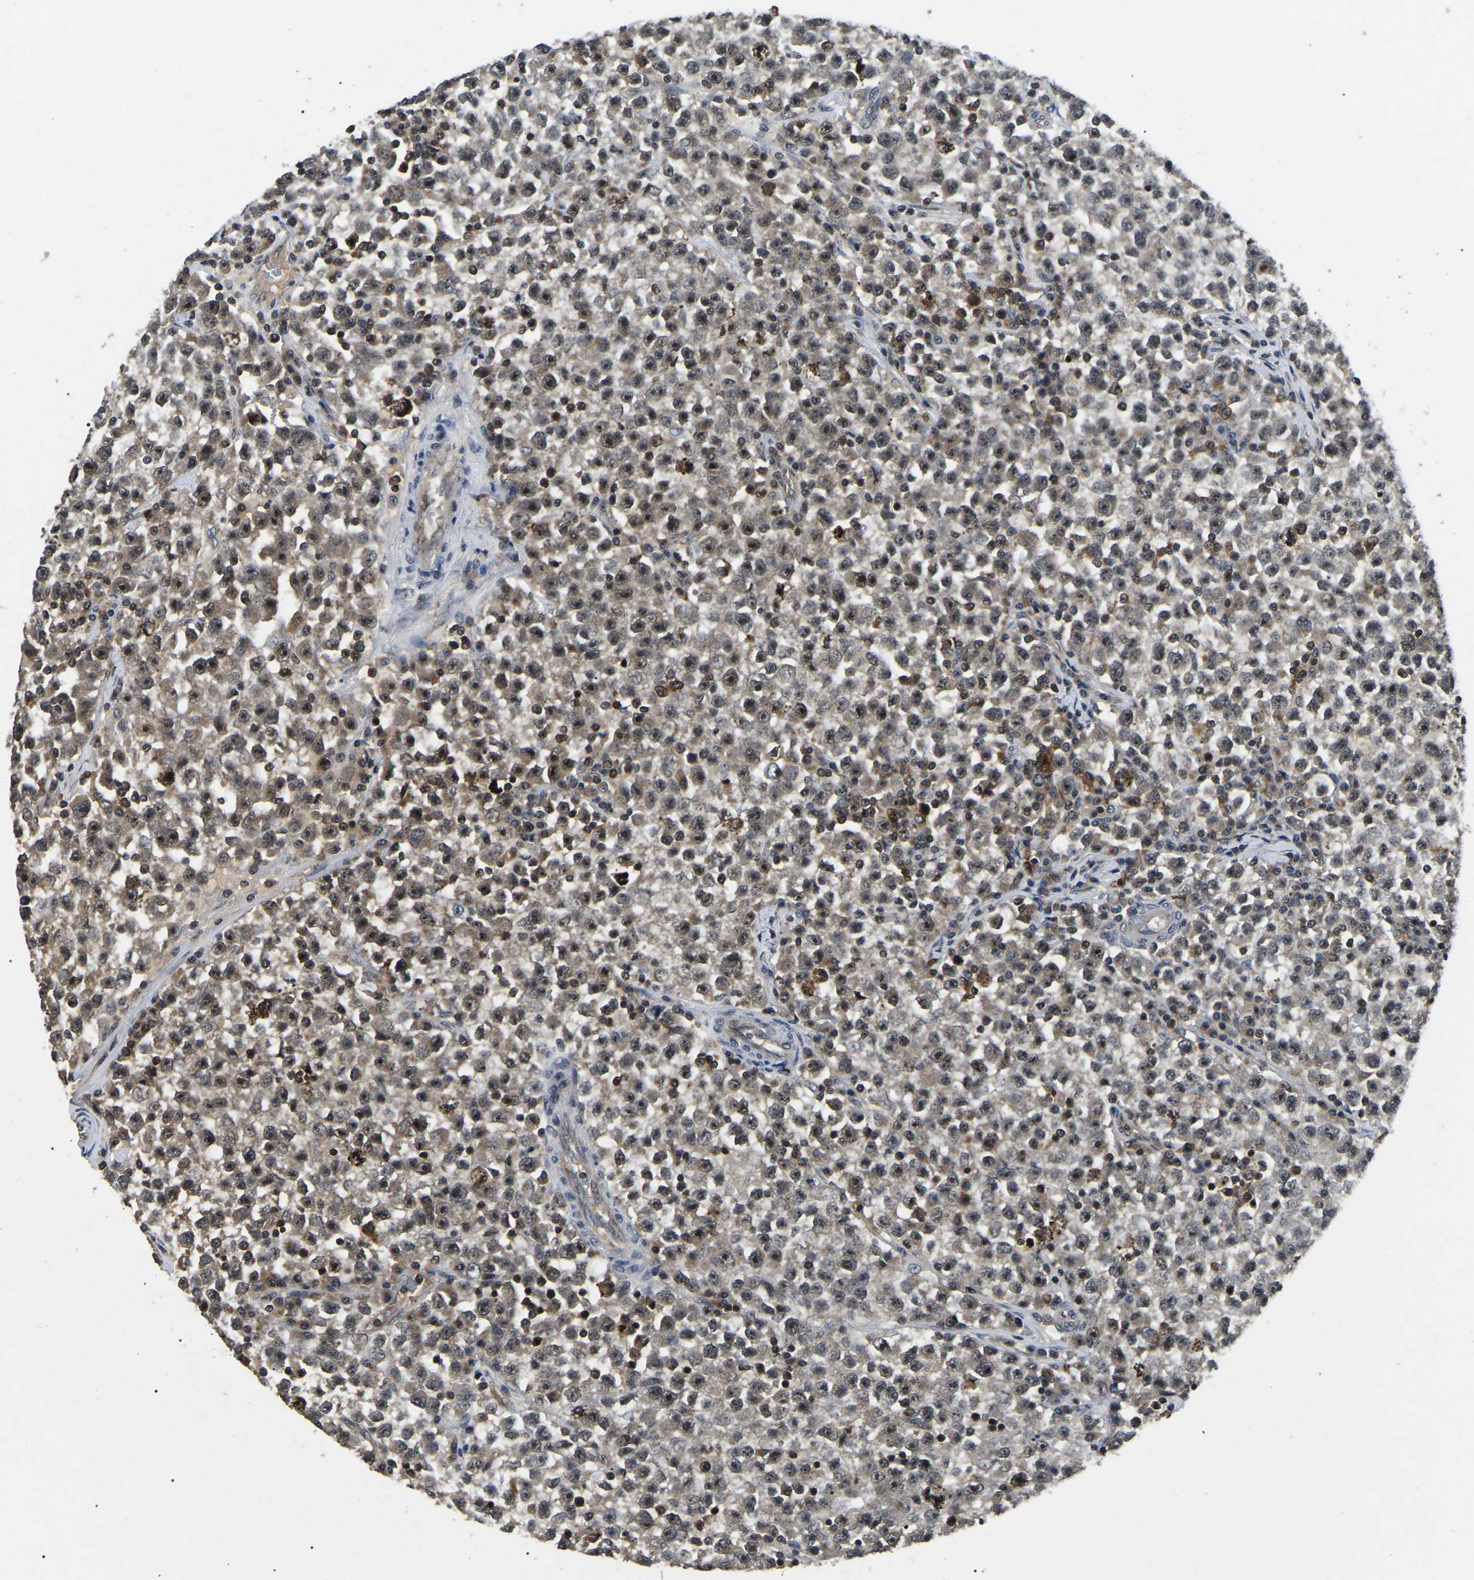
{"staining": {"intensity": "strong", "quantity": "25%-75%", "location": "cytoplasmic/membranous,nuclear"}, "tissue": "testis cancer", "cell_type": "Tumor cells", "image_type": "cancer", "snomed": [{"axis": "morphology", "description": "Seminoma, NOS"}, {"axis": "topography", "description": "Testis"}], "caption": "Immunohistochemistry (IHC) photomicrograph of neoplastic tissue: testis cancer (seminoma) stained using immunohistochemistry reveals high levels of strong protein expression localized specifically in the cytoplasmic/membranous and nuclear of tumor cells, appearing as a cytoplasmic/membranous and nuclear brown color.", "gene": "RBM28", "patient": {"sex": "male", "age": 22}}